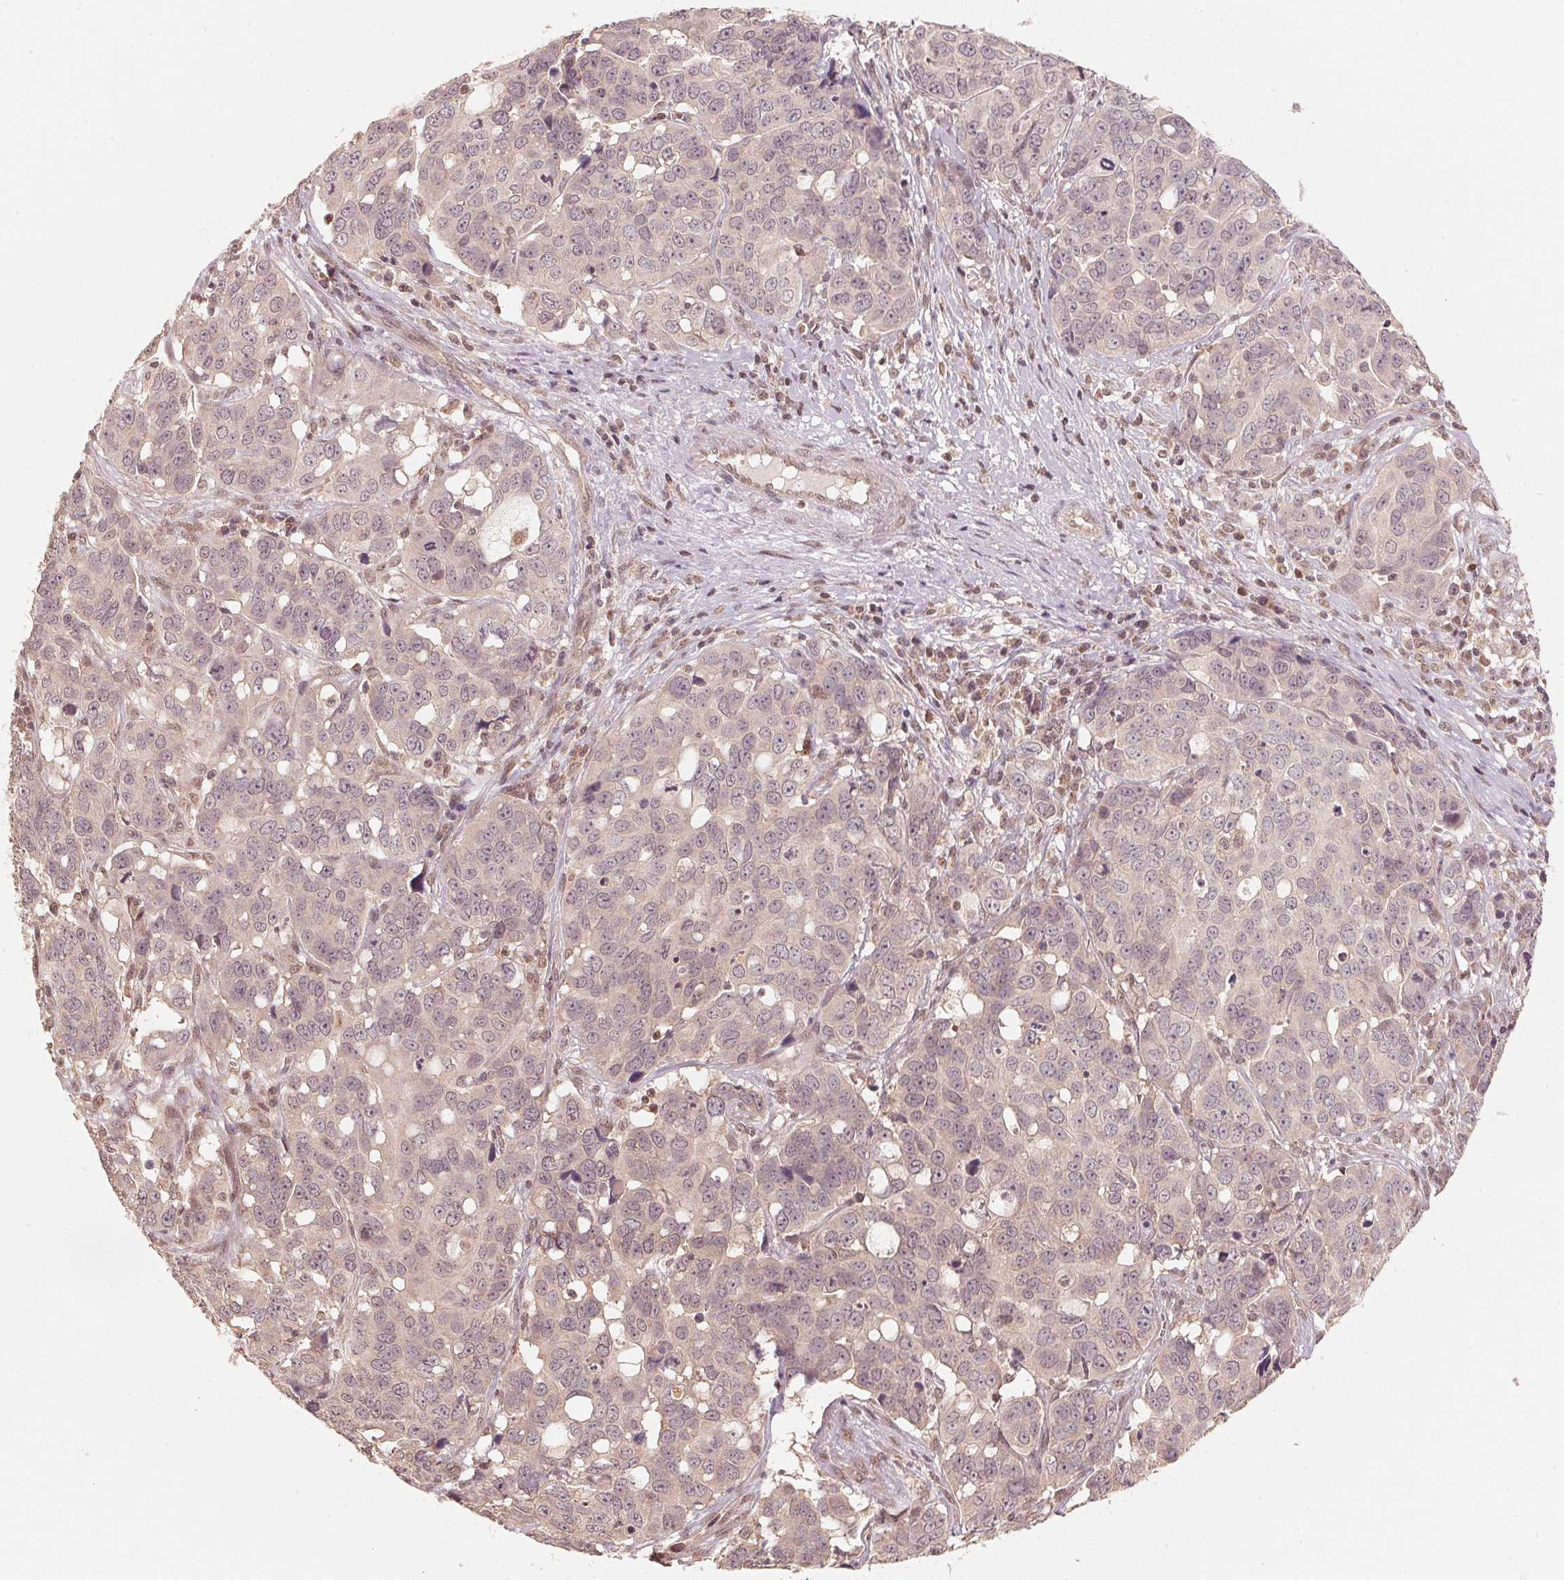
{"staining": {"intensity": "negative", "quantity": "none", "location": "none"}, "tissue": "ovarian cancer", "cell_type": "Tumor cells", "image_type": "cancer", "snomed": [{"axis": "morphology", "description": "Carcinoma, endometroid"}, {"axis": "topography", "description": "Ovary"}], "caption": "The photomicrograph shows no significant staining in tumor cells of ovarian cancer.", "gene": "C2orf73", "patient": {"sex": "female", "age": 78}}